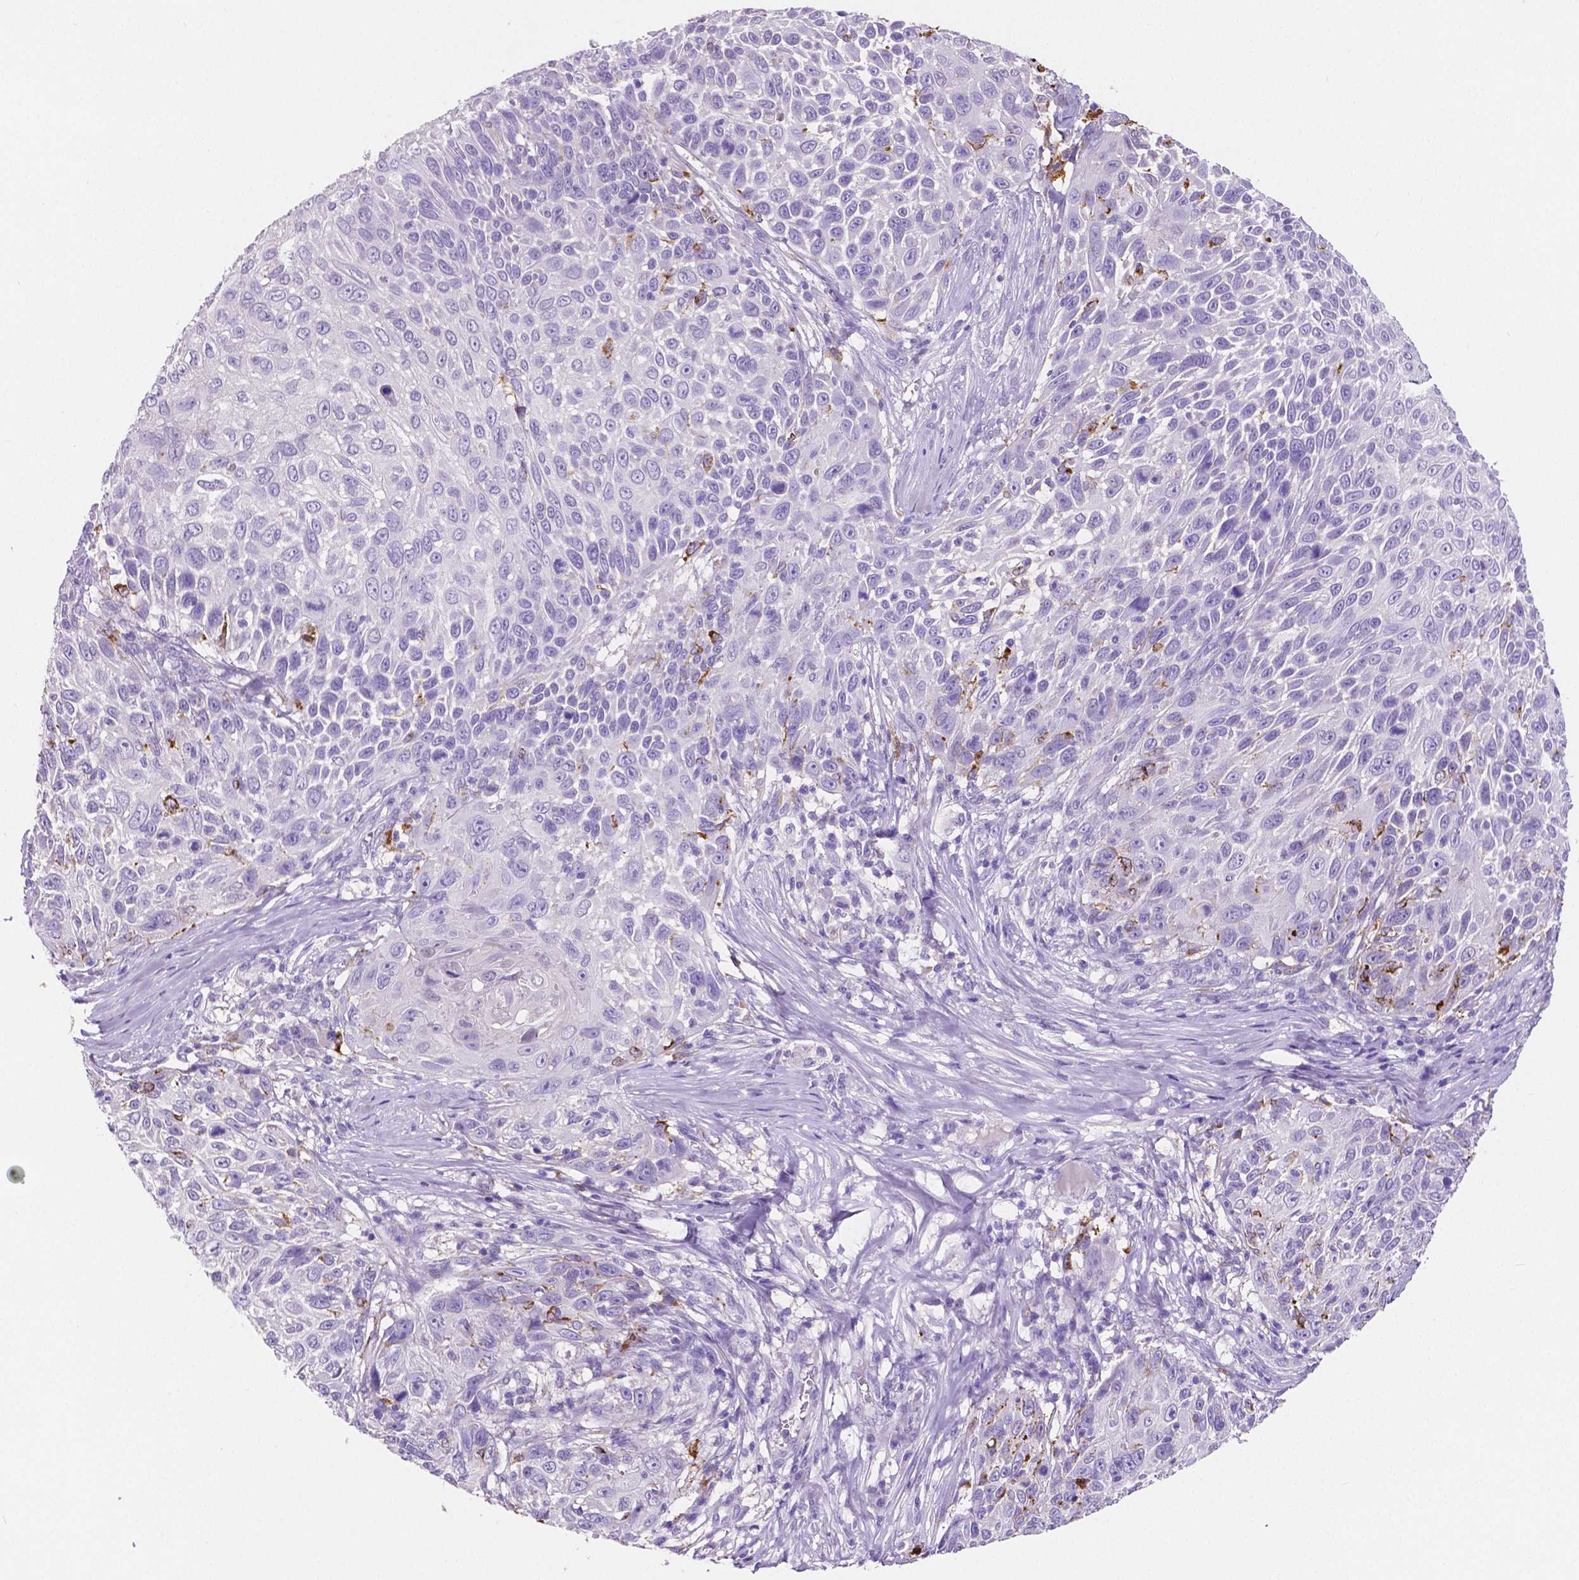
{"staining": {"intensity": "negative", "quantity": "none", "location": "none"}, "tissue": "skin cancer", "cell_type": "Tumor cells", "image_type": "cancer", "snomed": [{"axis": "morphology", "description": "Squamous cell carcinoma, NOS"}, {"axis": "topography", "description": "Skin"}], "caption": "Image shows no significant protein expression in tumor cells of skin cancer.", "gene": "MMP9", "patient": {"sex": "male", "age": 92}}